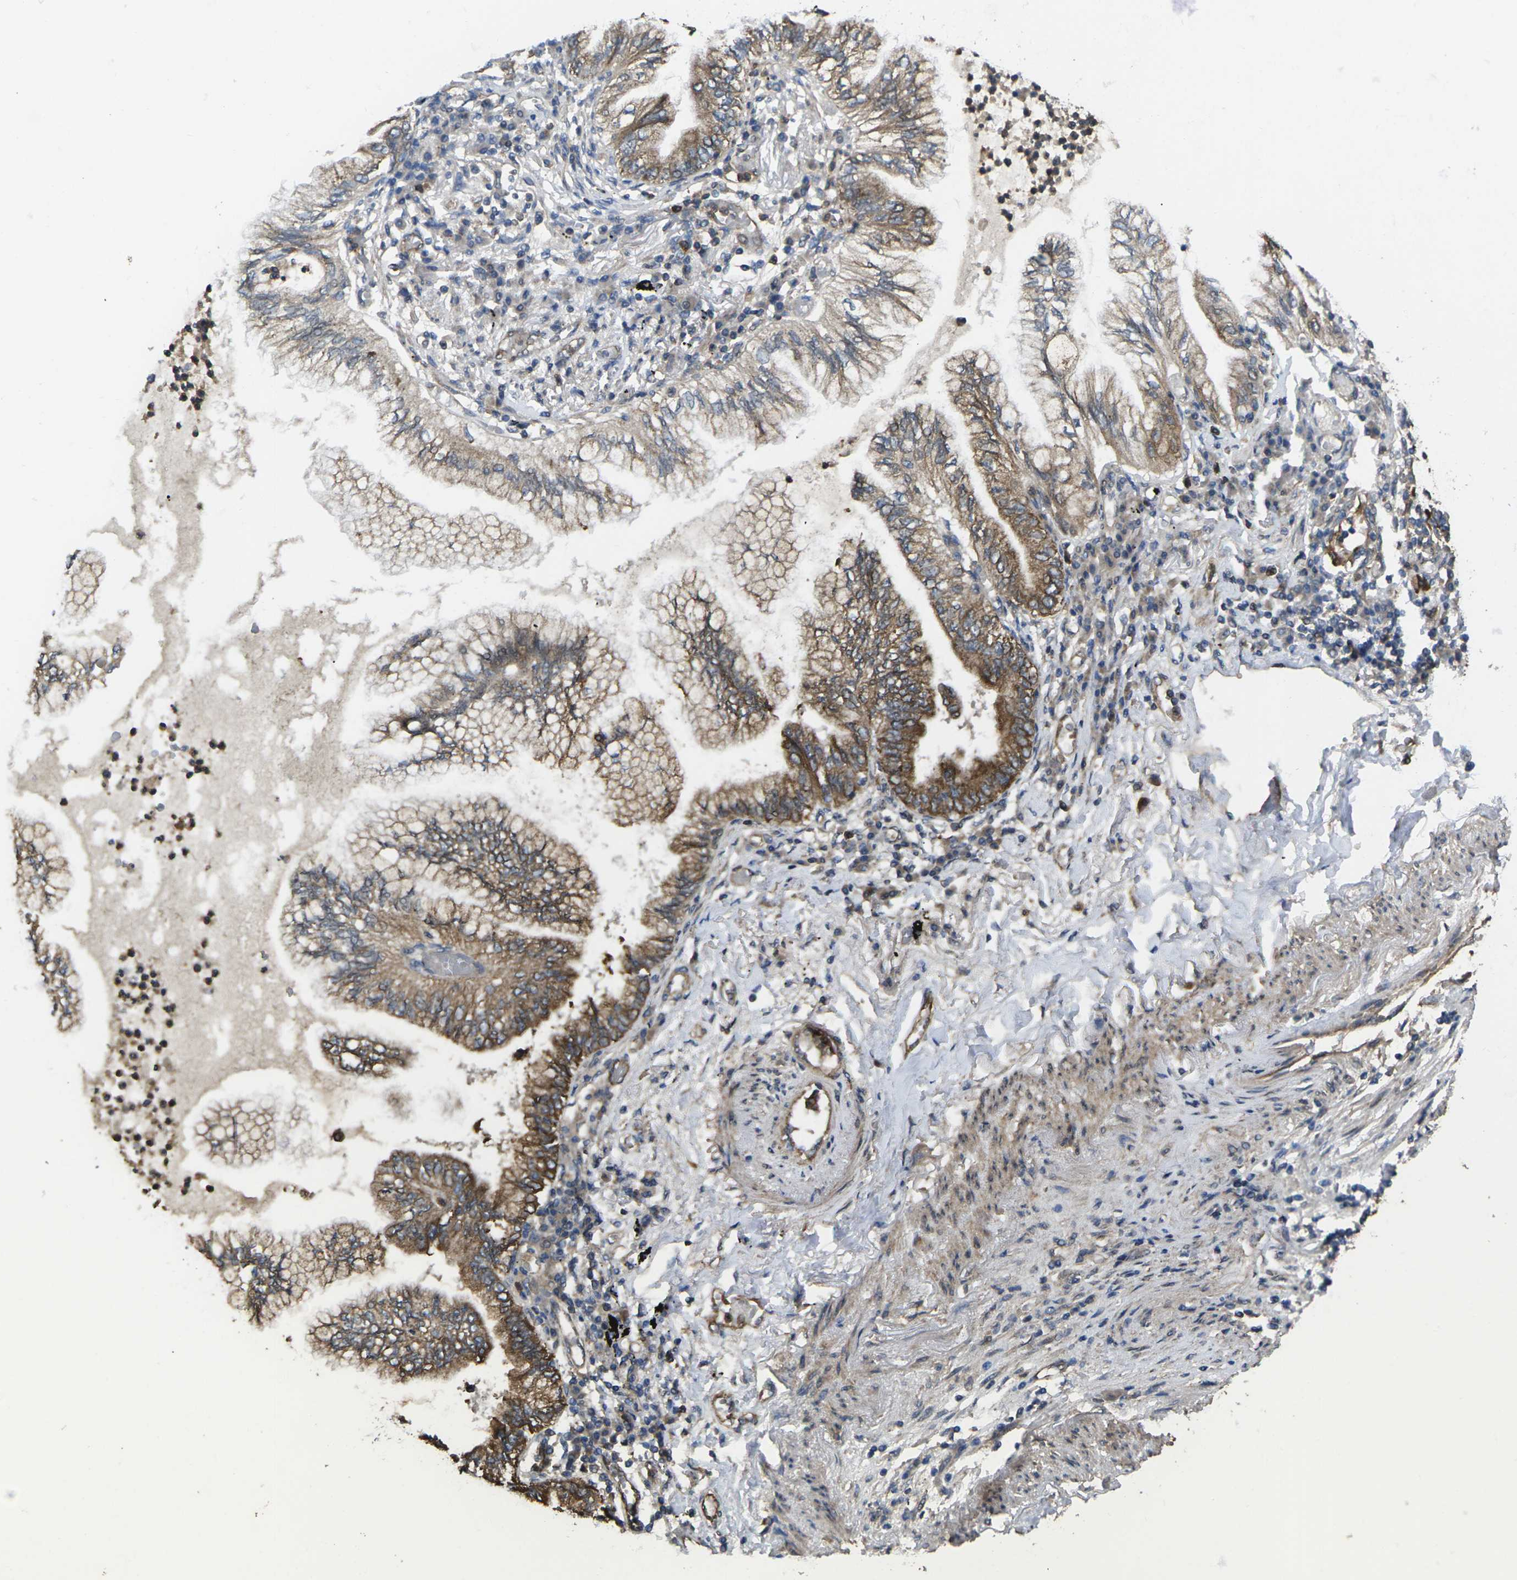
{"staining": {"intensity": "moderate", "quantity": "25%-75%", "location": "cytoplasmic/membranous"}, "tissue": "lung cancer", "cell_type": "Tumor cells", "image_type": "cancer", "snomed": [{"axis": "morphology", "description": "Normal tissue, NOS"}, {"axis": "morphology", "description": "Adenocarcinoma, NOS"}, {"axis": "topography", "description": "Bronchus"}, {"axis": "topography", "description": "Lung"}], "caption": "DAB (3,3'-diaminobenzidine) immunohistochemical staining of lung cancer displays moderate cytoplasmic/membranous protein expression in approximately 25%-75% of tumor cells.", "gene": "TIAM1", "patient": {"sex": "female", "age": 70}}